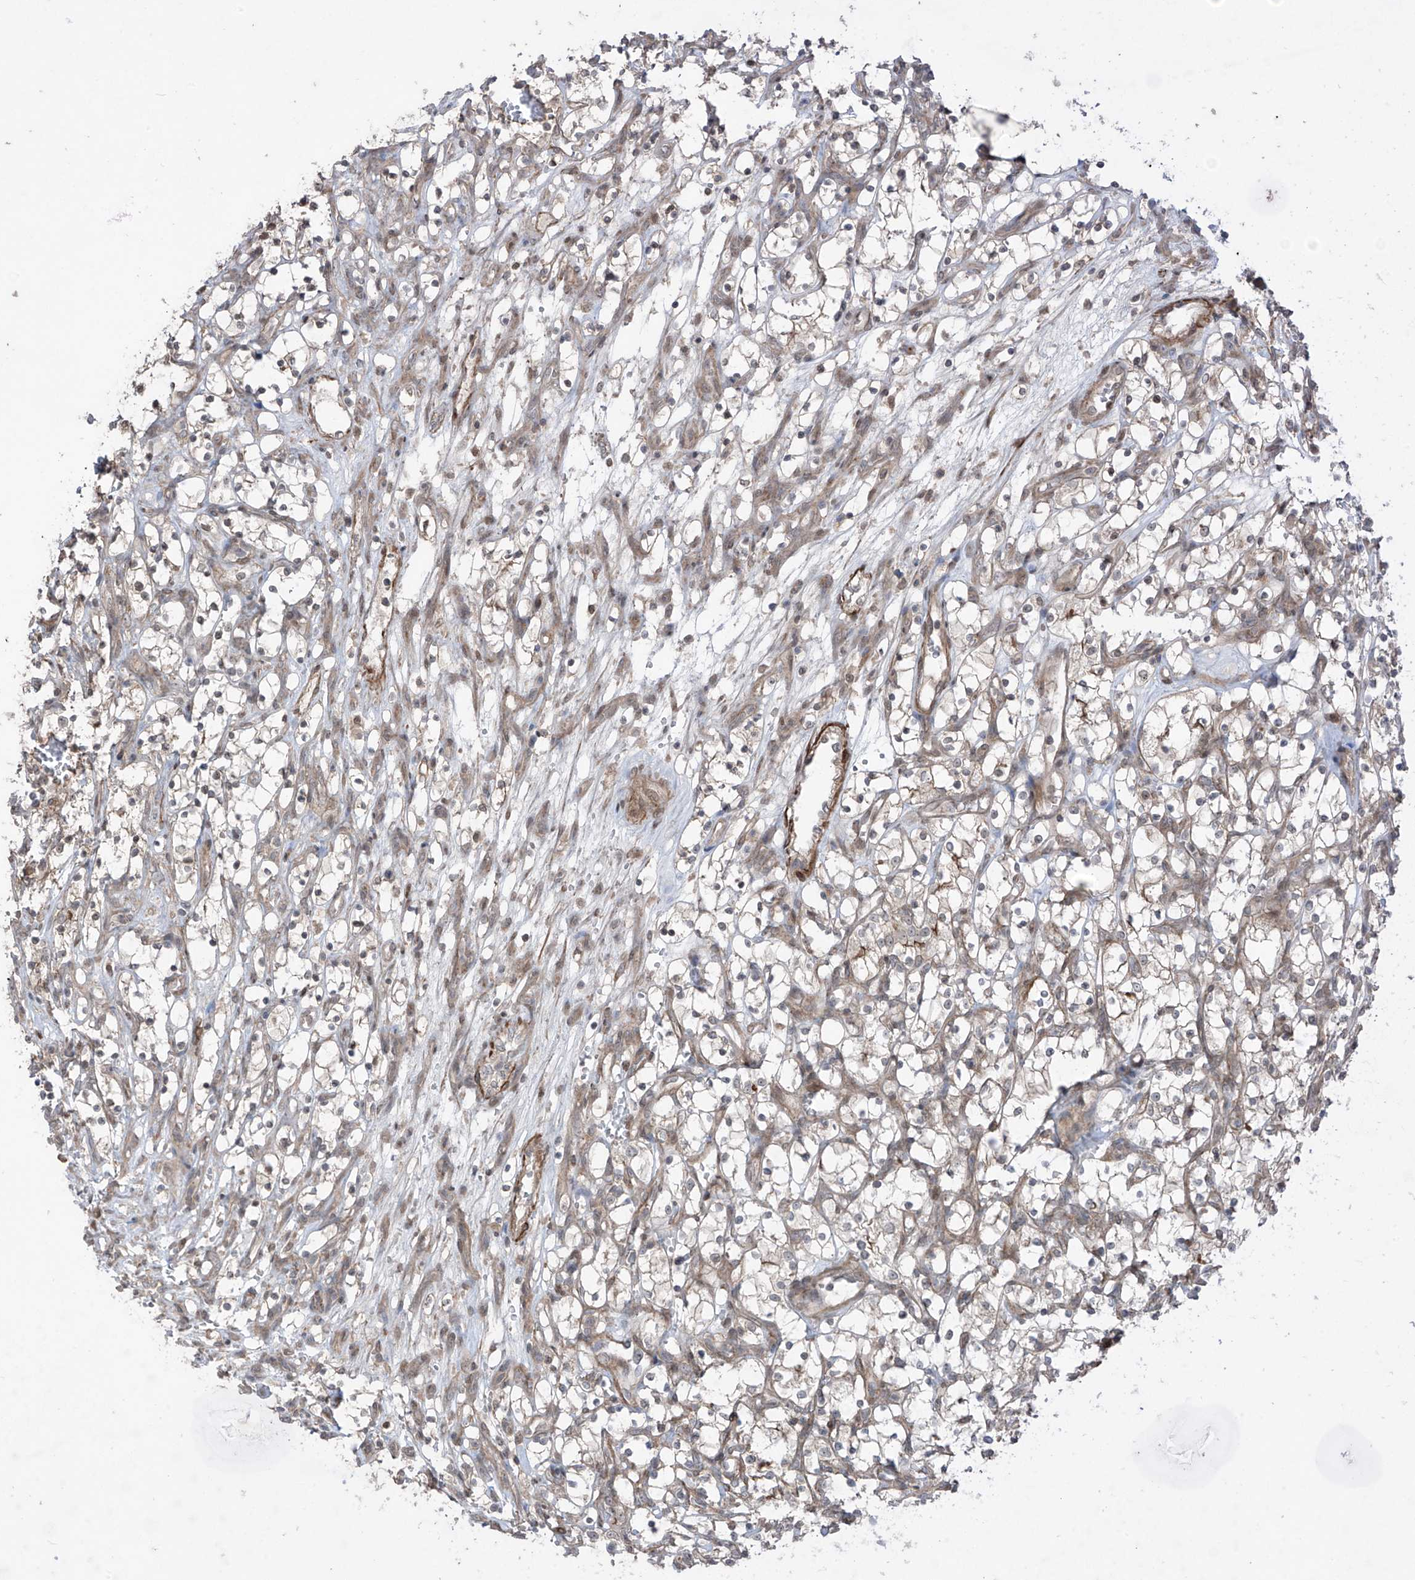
{"staining": {"intensity": "negative", "quantity": "none", "location": "none"}, "tissue": "renal cancer", "cell_type": "Tumor cells", "image_type": "cancer", "snomed": [{"axis": "morphology", "description": "Adenocarcinoma, NOS"}, {"axis": "topography", "description": "Kidney"}], "caption": "Renal cancer was stained to show a protein in brown. There is no significant staining in tumor cells. (DAB (3,3'-diaminobenzidine) immunohistochemistry with hematoxylin counter stain).", "gene": "LRRC74A", "patient": {"sex": "female", "age": 69}}